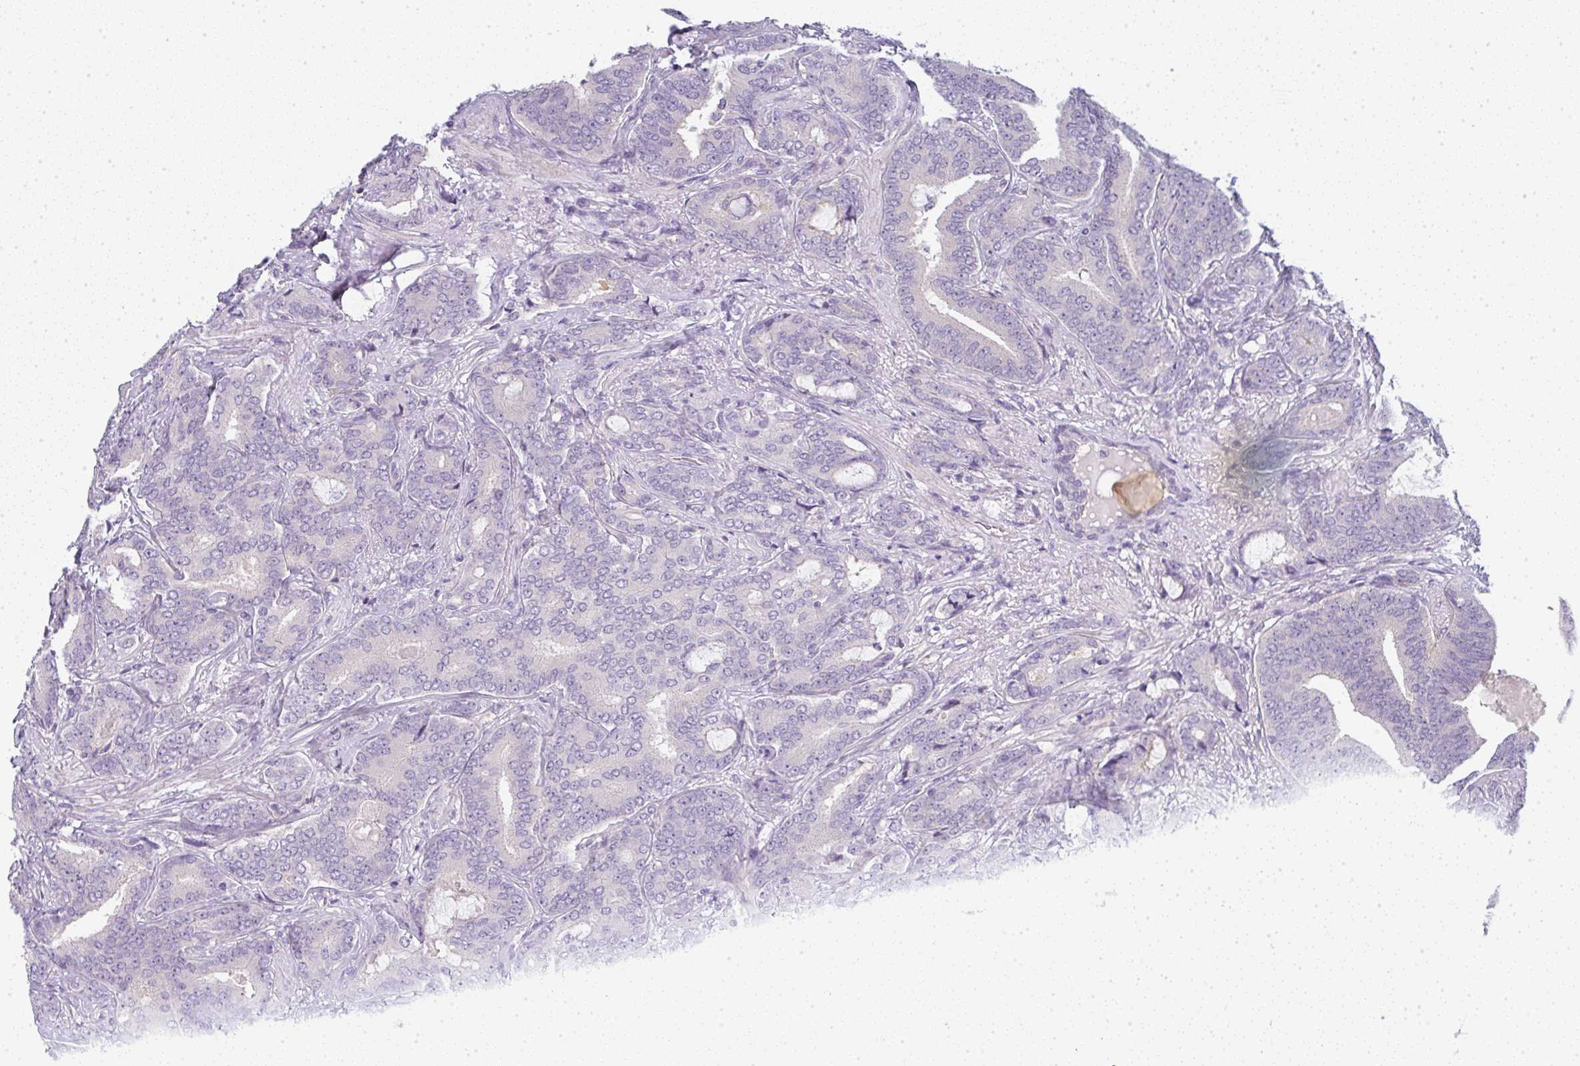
{"staining": {"intensity": "negative", "quantity": "none", "location": "none"}, "tissue": "prostate cancer", "cell_type": "Tumor cells", "image_type": "cancer", "snomed": [{"axis": "morphology", "description": "Adenocarcinoma, Low grade"}, {"axis": "topography", "description": "Prostate and seminal vesicle, NOS"}], "caption": "Tumor cells are negative for brown protein staining in prostate cancer (low-grade adenocarcinoma).", "gene": "LPAR4", "patient": {"sex": "male", "age": 61}}